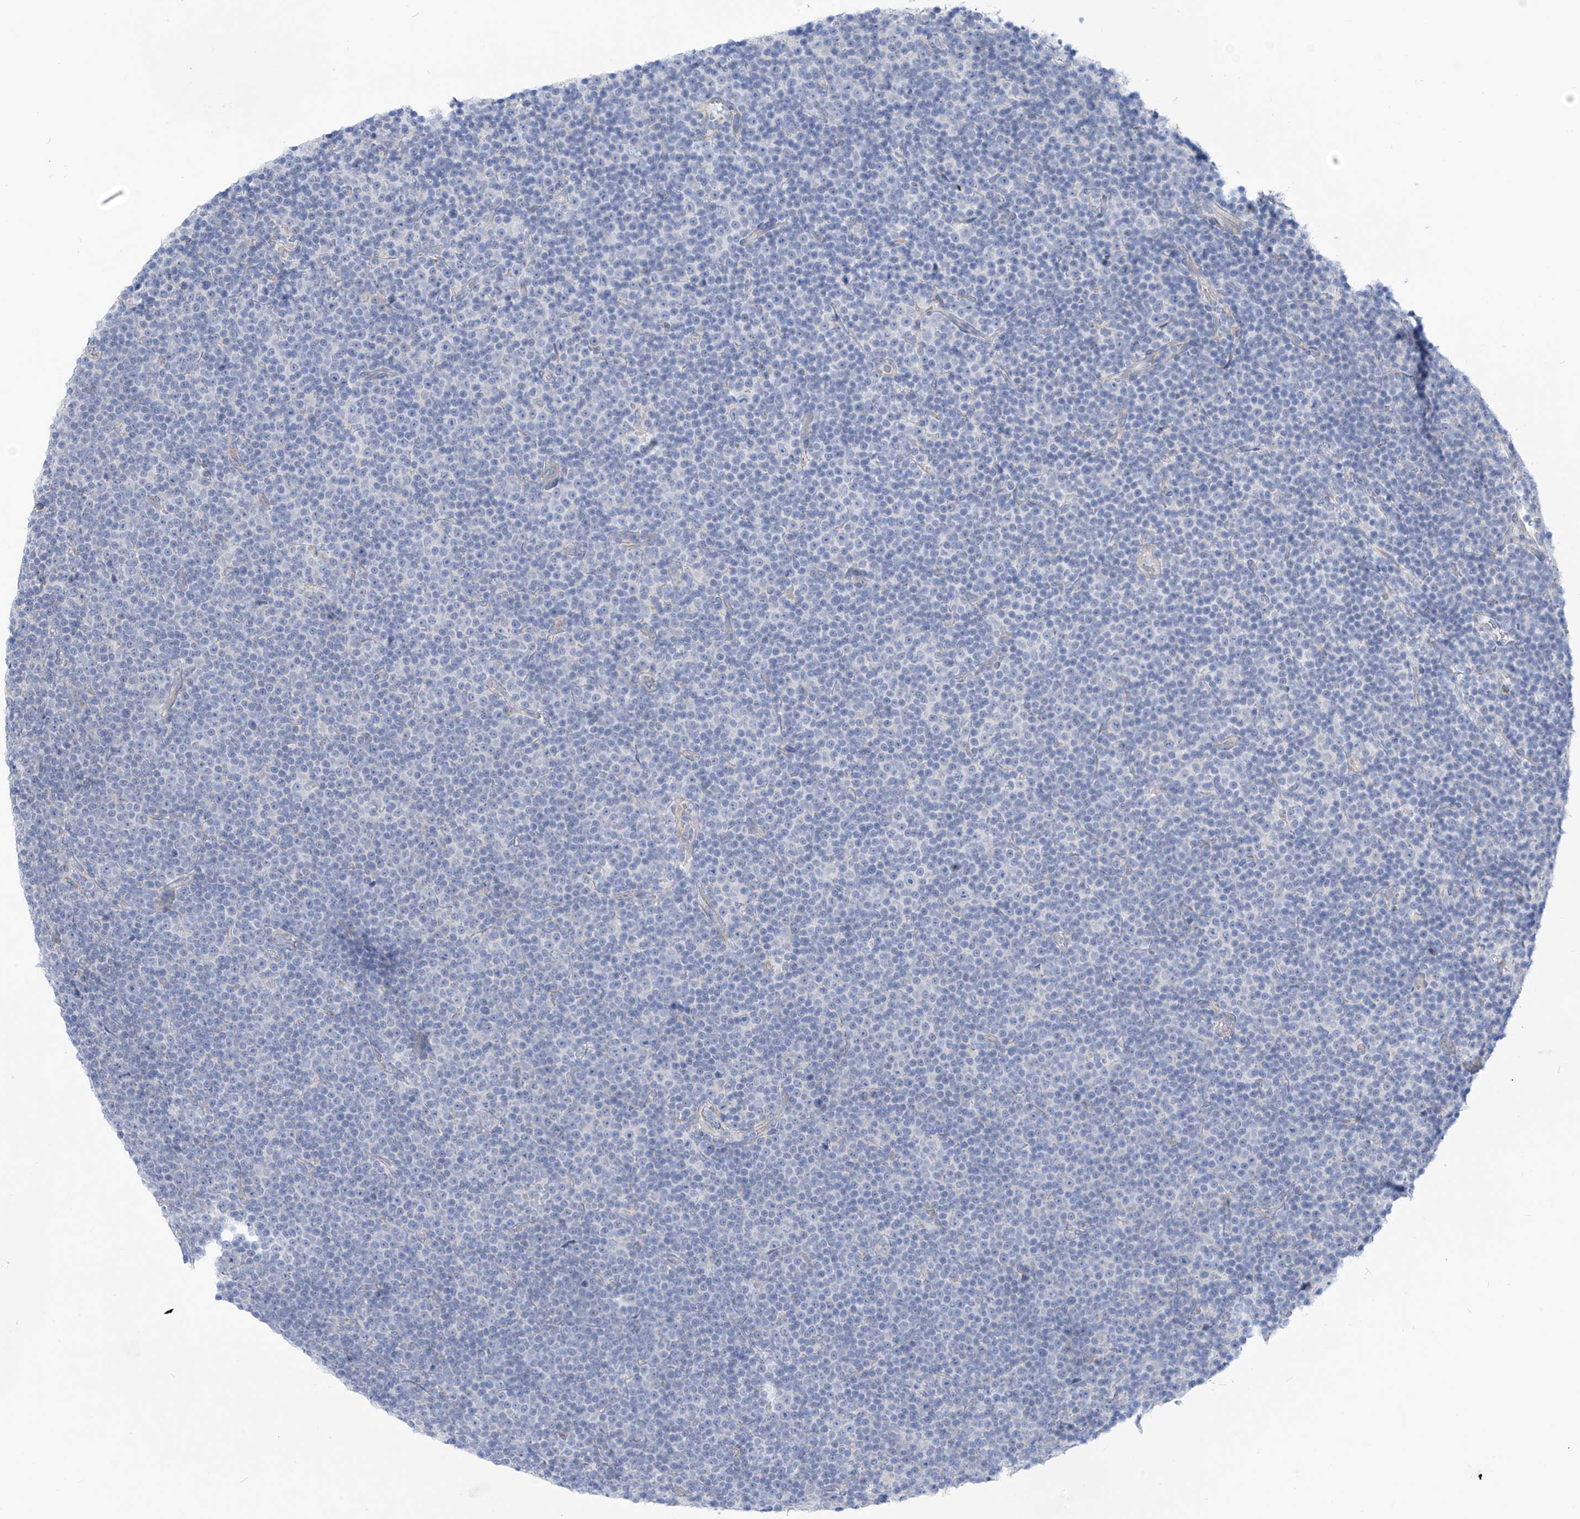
{"staining": {"intensity": "negative", "quantity": "none", "location": "none"}, "tissue": "lymphoma", "cell_type": "Tumor cells", "image_type": "cancer", "snomed": [{"axis": "morphology", "description": "Malignant lymphoma, non-Hodgkin's type, Low grade"}, {"axis": "topography", "description": "Lymph node"}], "caption": "Immunohistochemical staining of malignant lymphoma, non-Hodgkin's type (low-grade) reveals no significant positivity in tumor cells. (IHC, brightfield microscopy, high magnification).", "gene": "RCN2", "patient": {"sex": "female", "age": 67}}